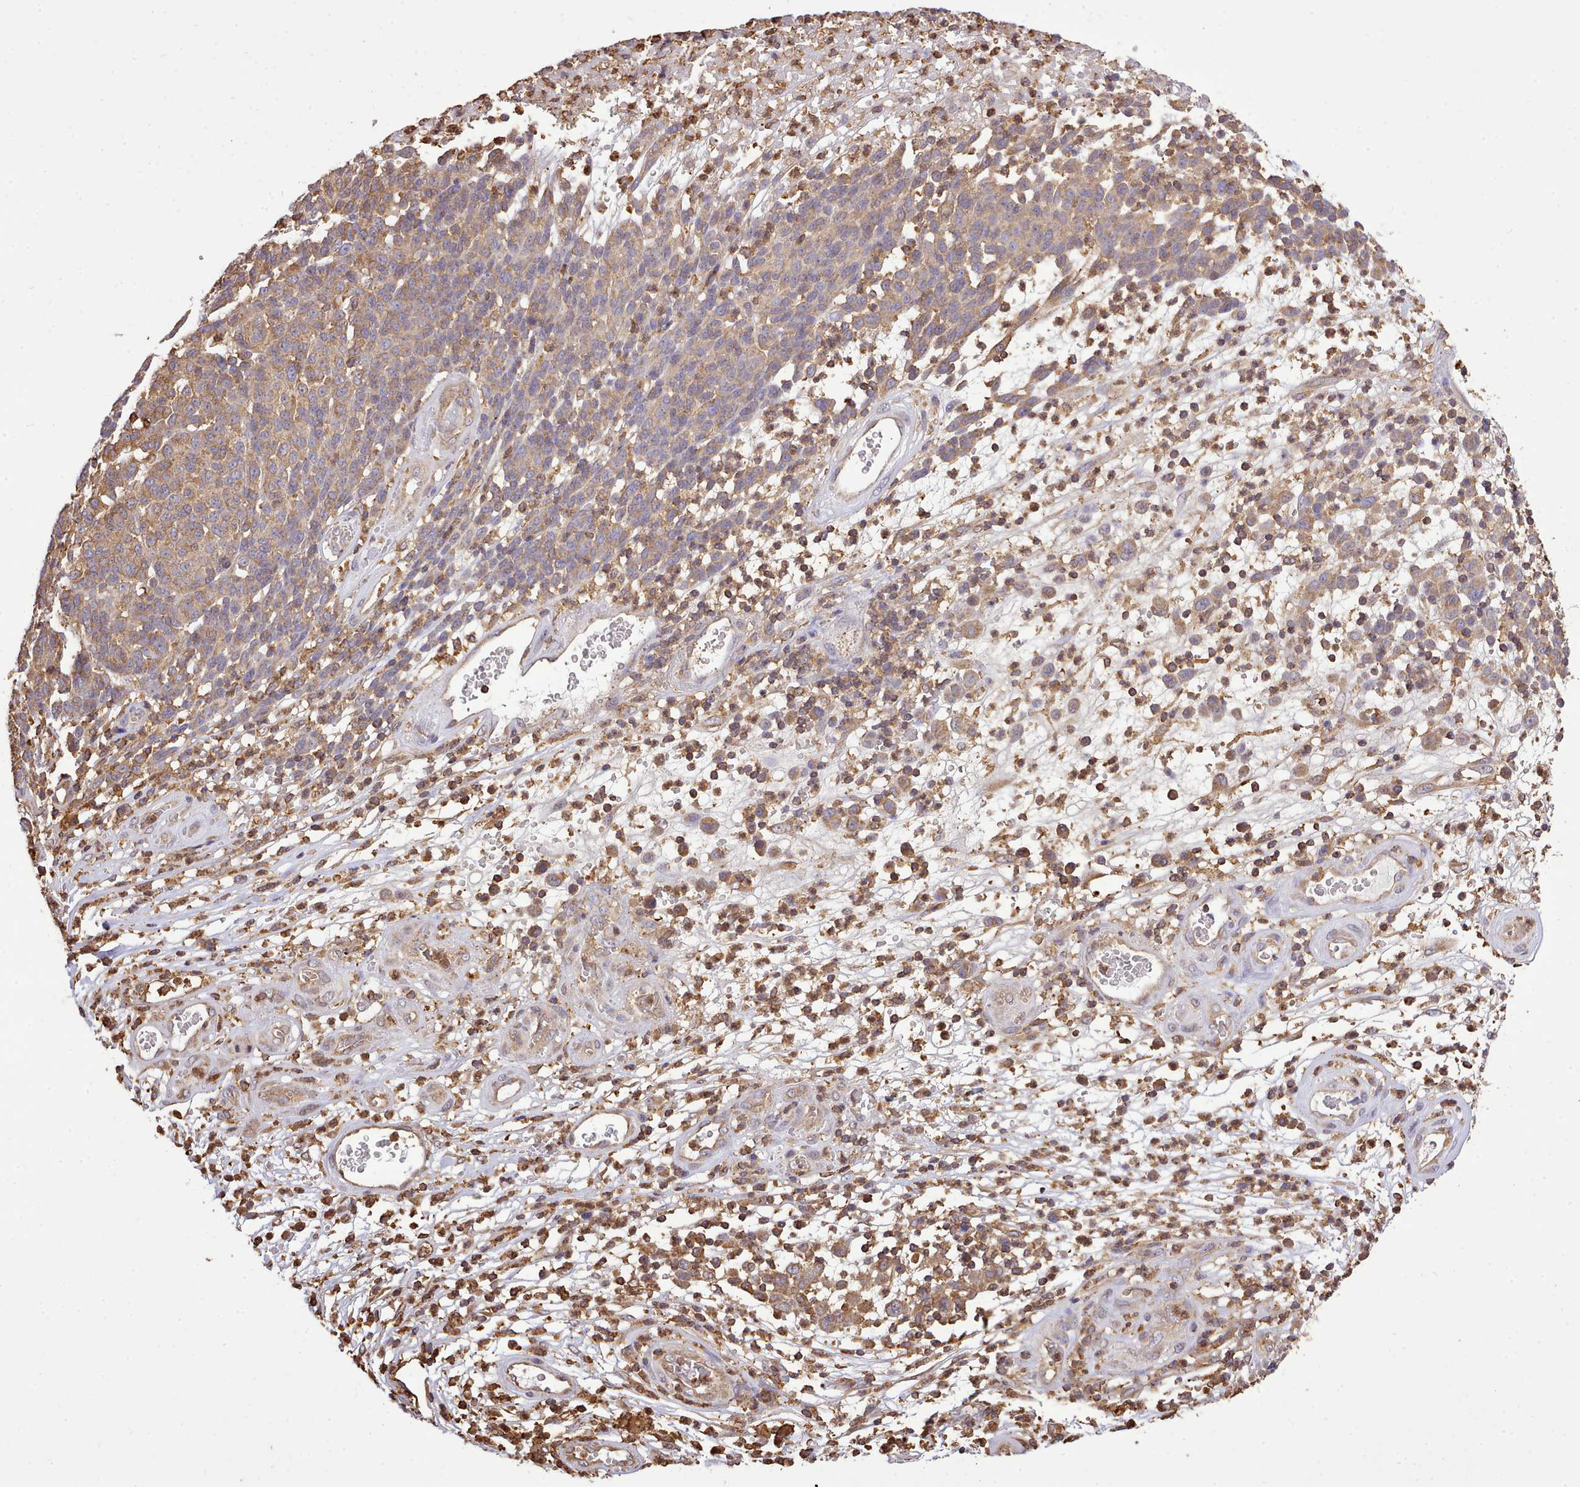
{"staining": {"intensity": "moderate", "quantity": "<25%", "location": "cytoplasmic/membranous"}, "tissue": "melanoma", "cell_type": "Tumor cells", "image_type": "cancer", "snomed": [{"axis": "morphology", "description": "Malignant melanoma, NOS"}, {"axis": "topography", "description": "Skin"}], "caption": "High-magnification brightfield microscopy of melanoma stained with DAB (brown) and counterstained with hematoxylin (blue). tumor cells exhibit moderate cytoplasmic/membranous expression is appreciated in about<25% of cells.", "gene": "CAPZA1", "patient": {"sex": "male", "age": 49}}